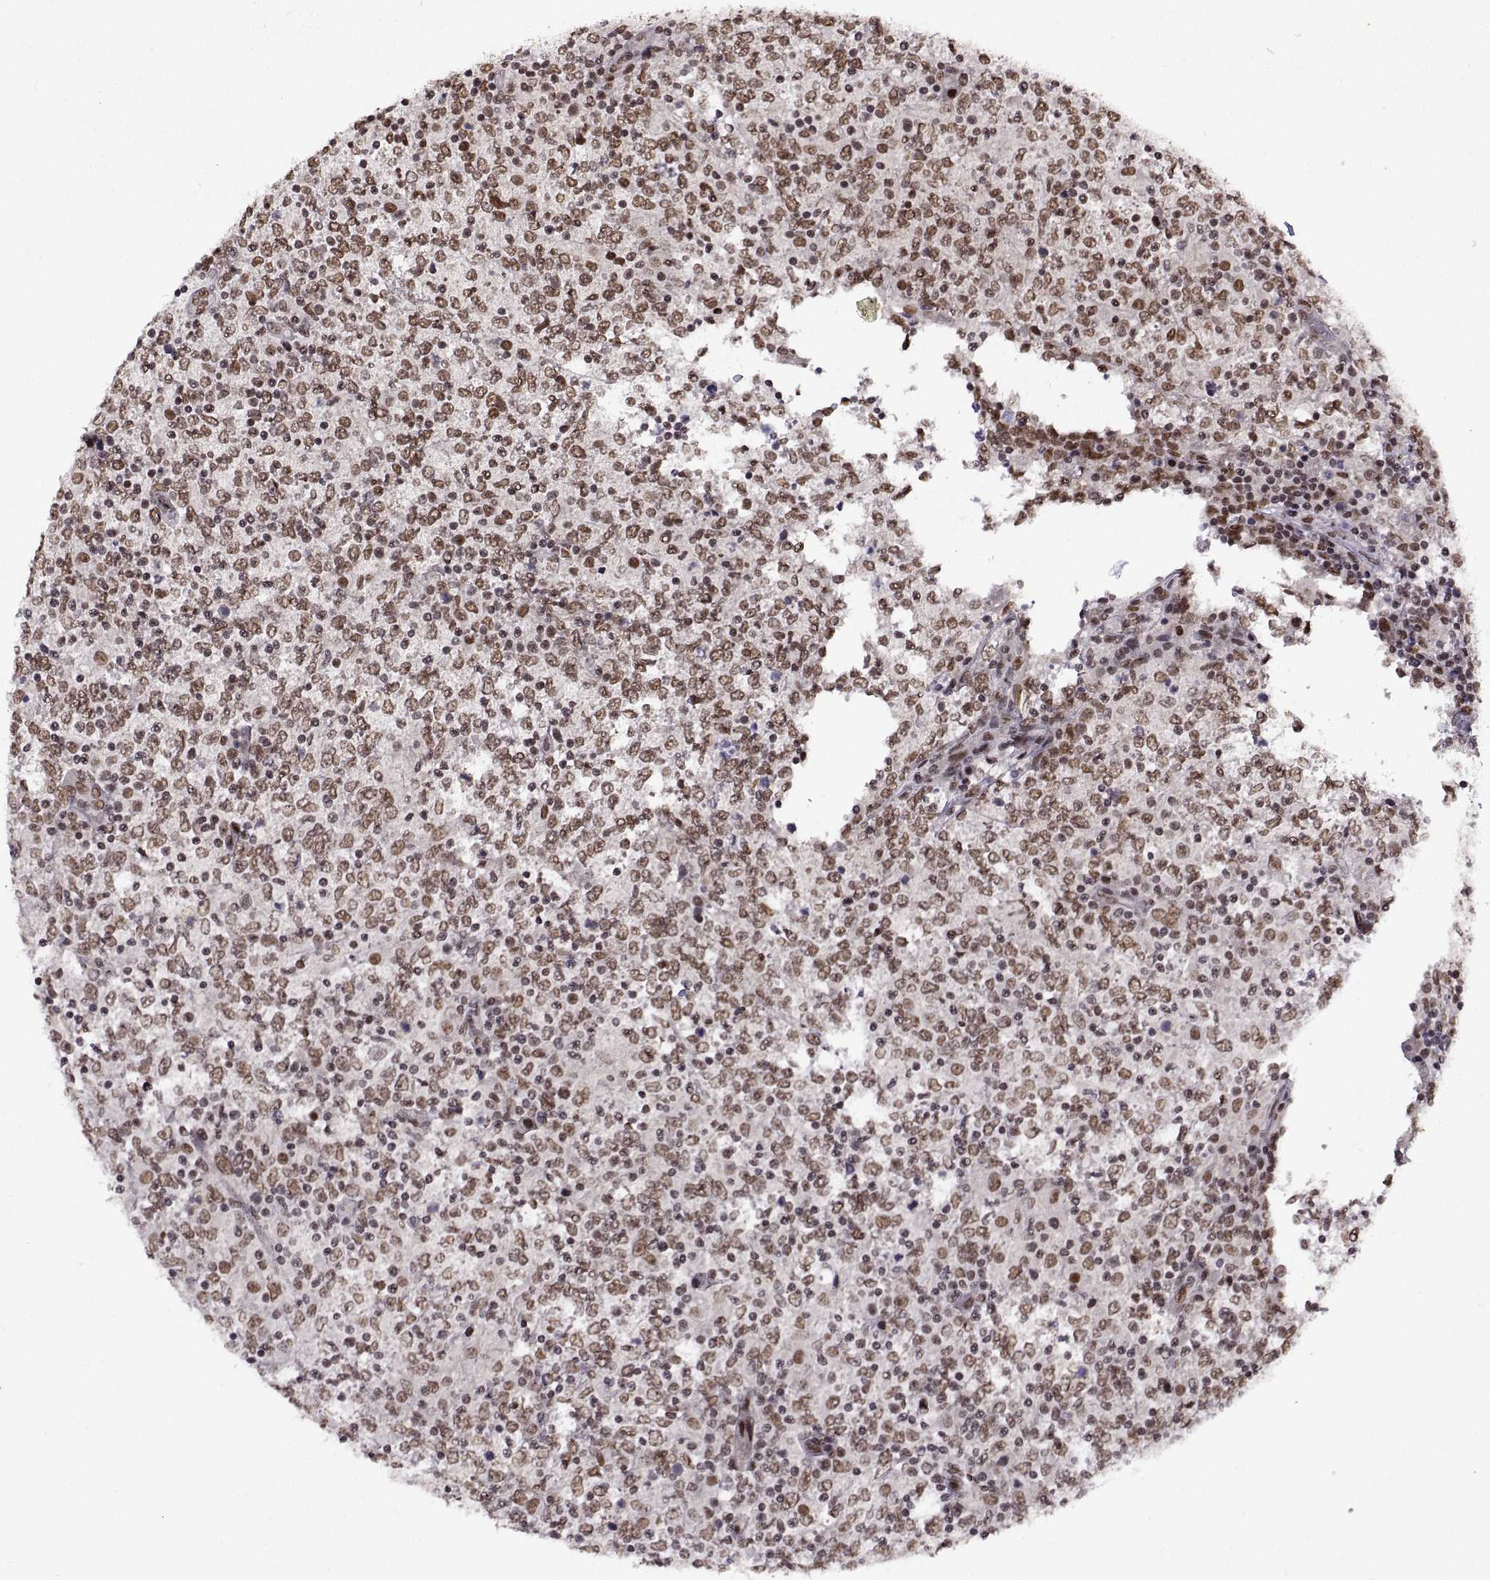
{"staining": {"intensity": "moderate", "quantity": ">75%", "location": "nuclear"}, "tissue": "lymphoma", "cell_type": "Tumor cells", "image_type": "cancer", "snomed": [{"axis": "morphology", "description": "Malignant lymphoma, non-Hodgkin's type, High grade"}, {"axis": "topography", "description": "Lymph node"}], "caption": "Tumor cells exhibit medium levels of moderate nuclear expression in about >75% of cells in lymphoma.", "gene": "MT1E", "patient": {"sex": "female", "age": 84}}